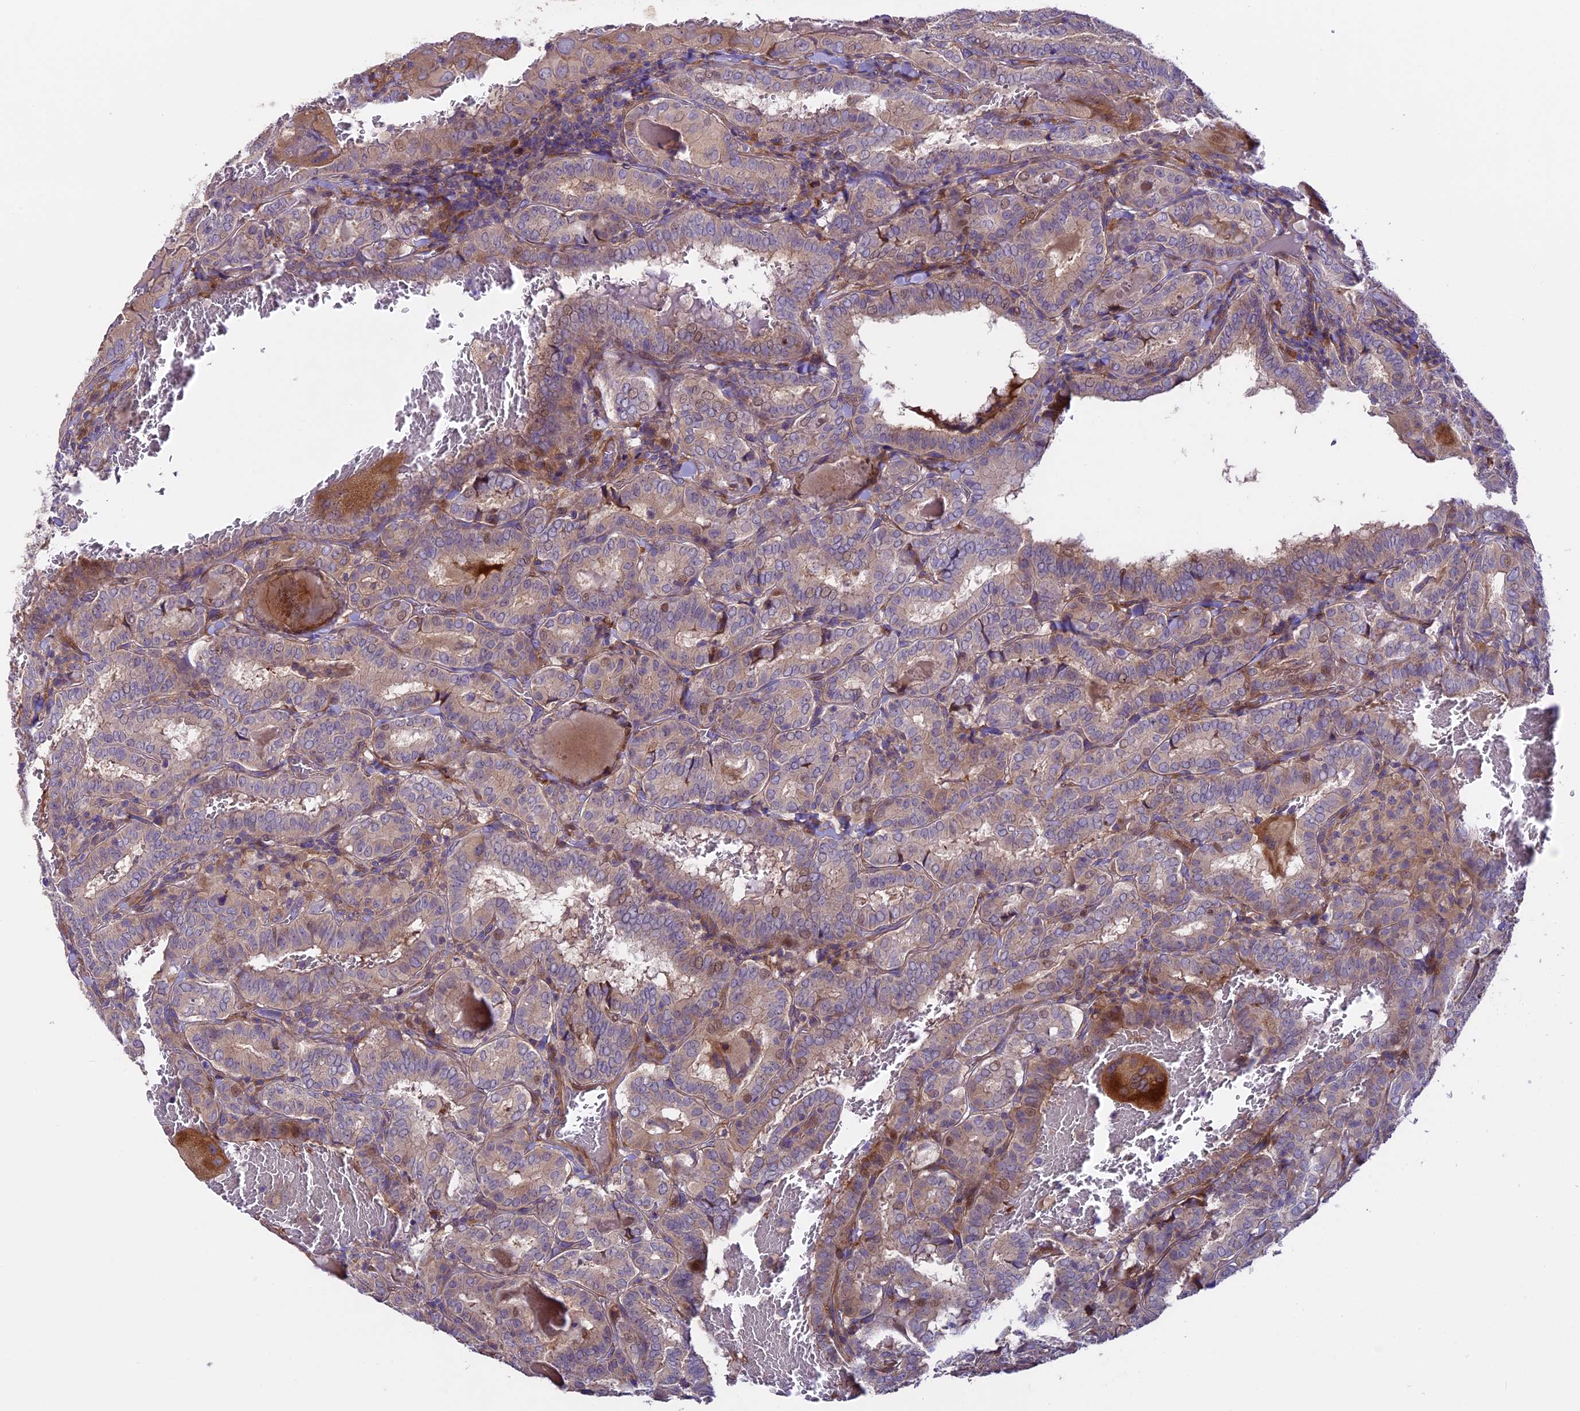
{"staining": {"intensity": "moderate", "quantity": "<25%", "location": "cytoplasmic/membranous"}, "tissue": "thyroid cancer", "cell_type": "Tumor cells", "image_type": "cancer", "snomed": [{"axis": "morphology", "description": "Papillary adenocarcinoma, NOS"}, {"axis": "topography", "description": "Thyroid gland"}], "caption": "This is a histology image of immunohistochemistry (IHC) staining of thyroid cancer, which shows moderate staining in the cytoplasmic/membranous of tumor cells.", "gene": "SPIRE1", "patient": {"sex": "female", "age": 72}}